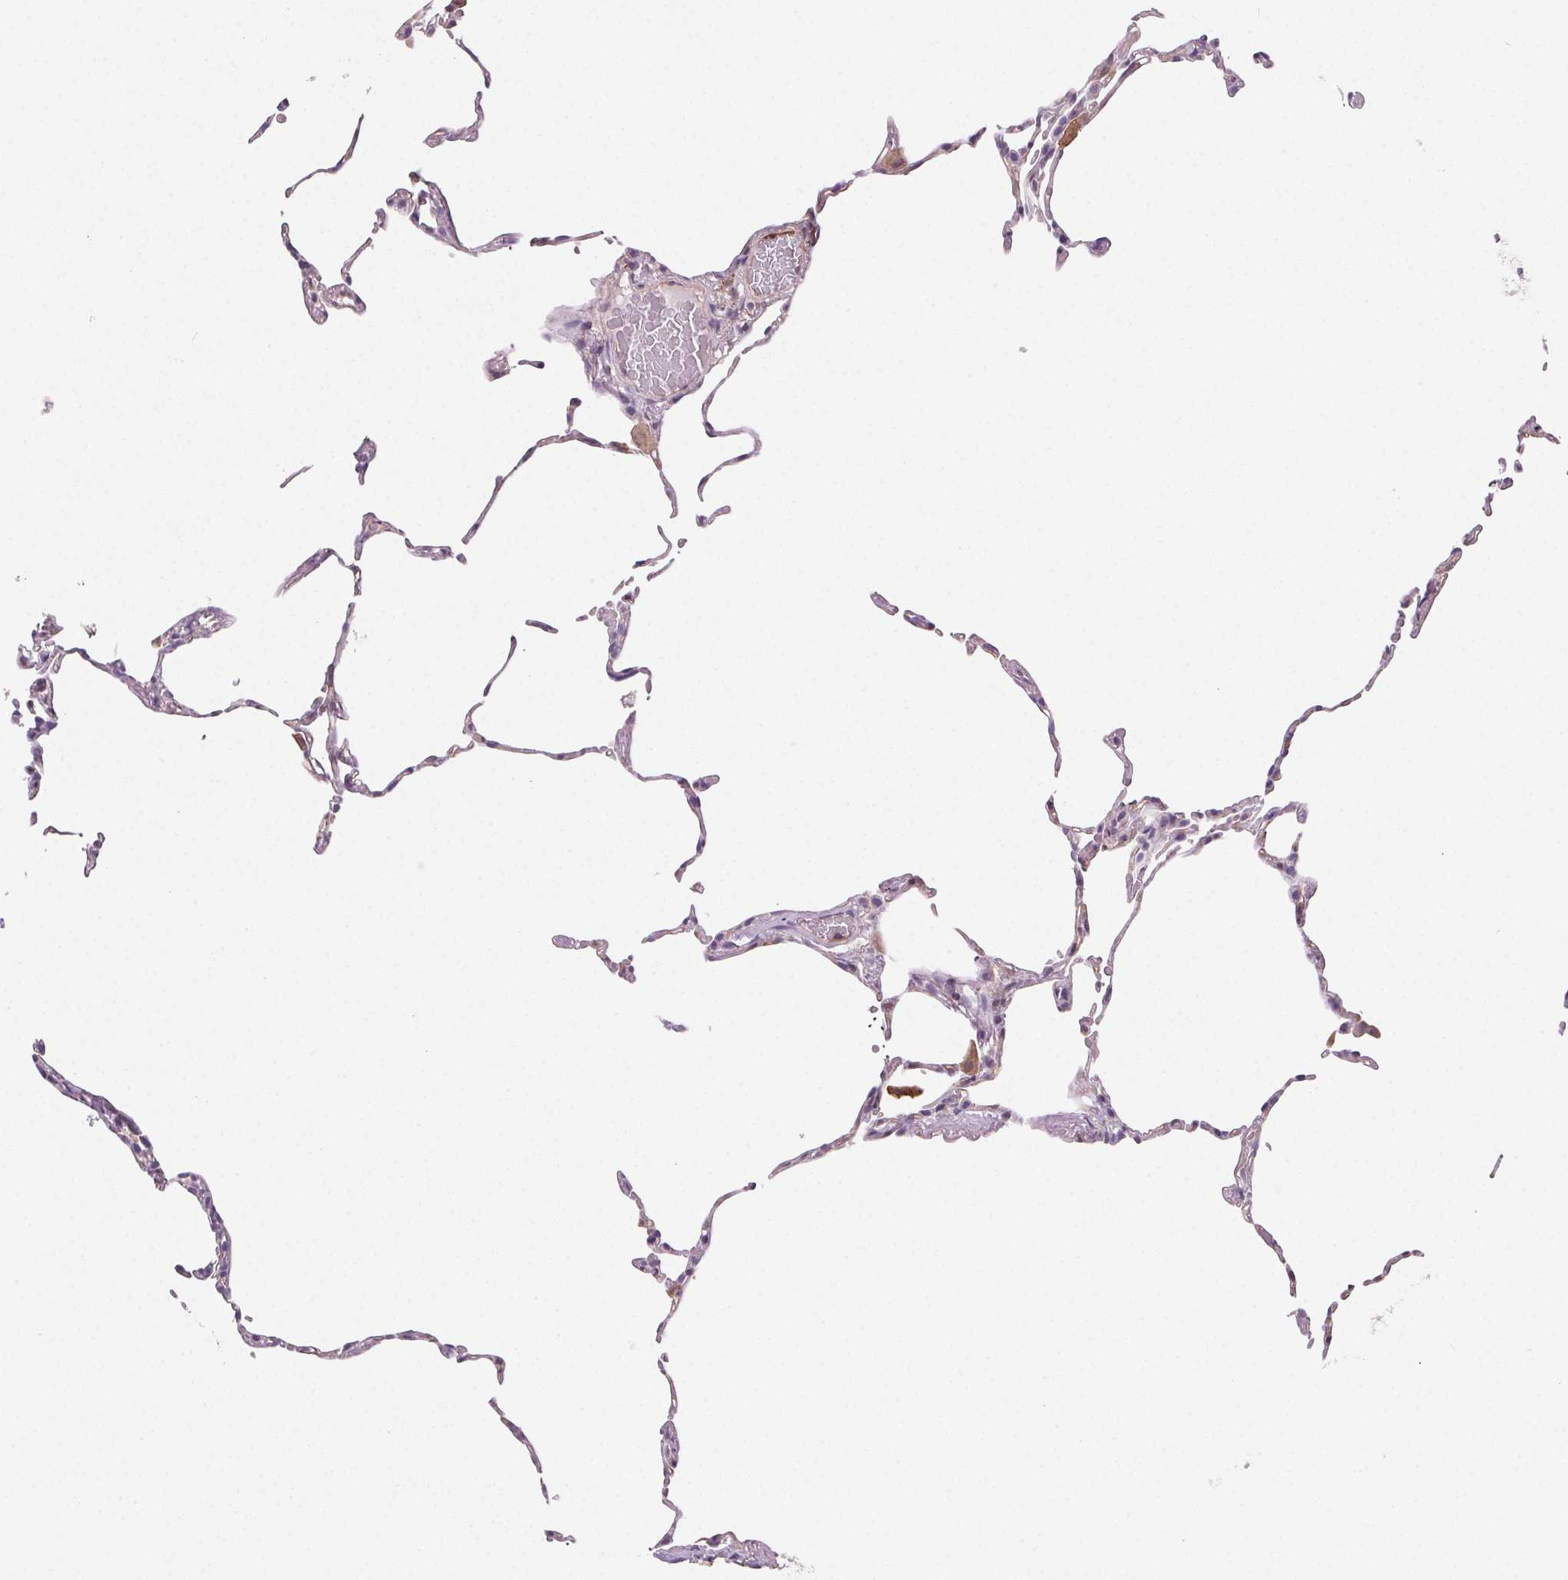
{"staining": {"intensity": "weak", "quantity": "<25%", "location": "cytoplasmic/membranous"}, "tissue": "lung", "cell_type": "Alveolar cells", "image_type": "normal", "snomed": [{"axis": "morphology", "description": "Normal tissue, NOS"}, {"axis": "topography", "description": "Lung"}], "caption": "Image shows no protein staining in alveolar cells of normal lung.", "gene": "GBP1", "patient": {"sex": "female", "age": 57}}